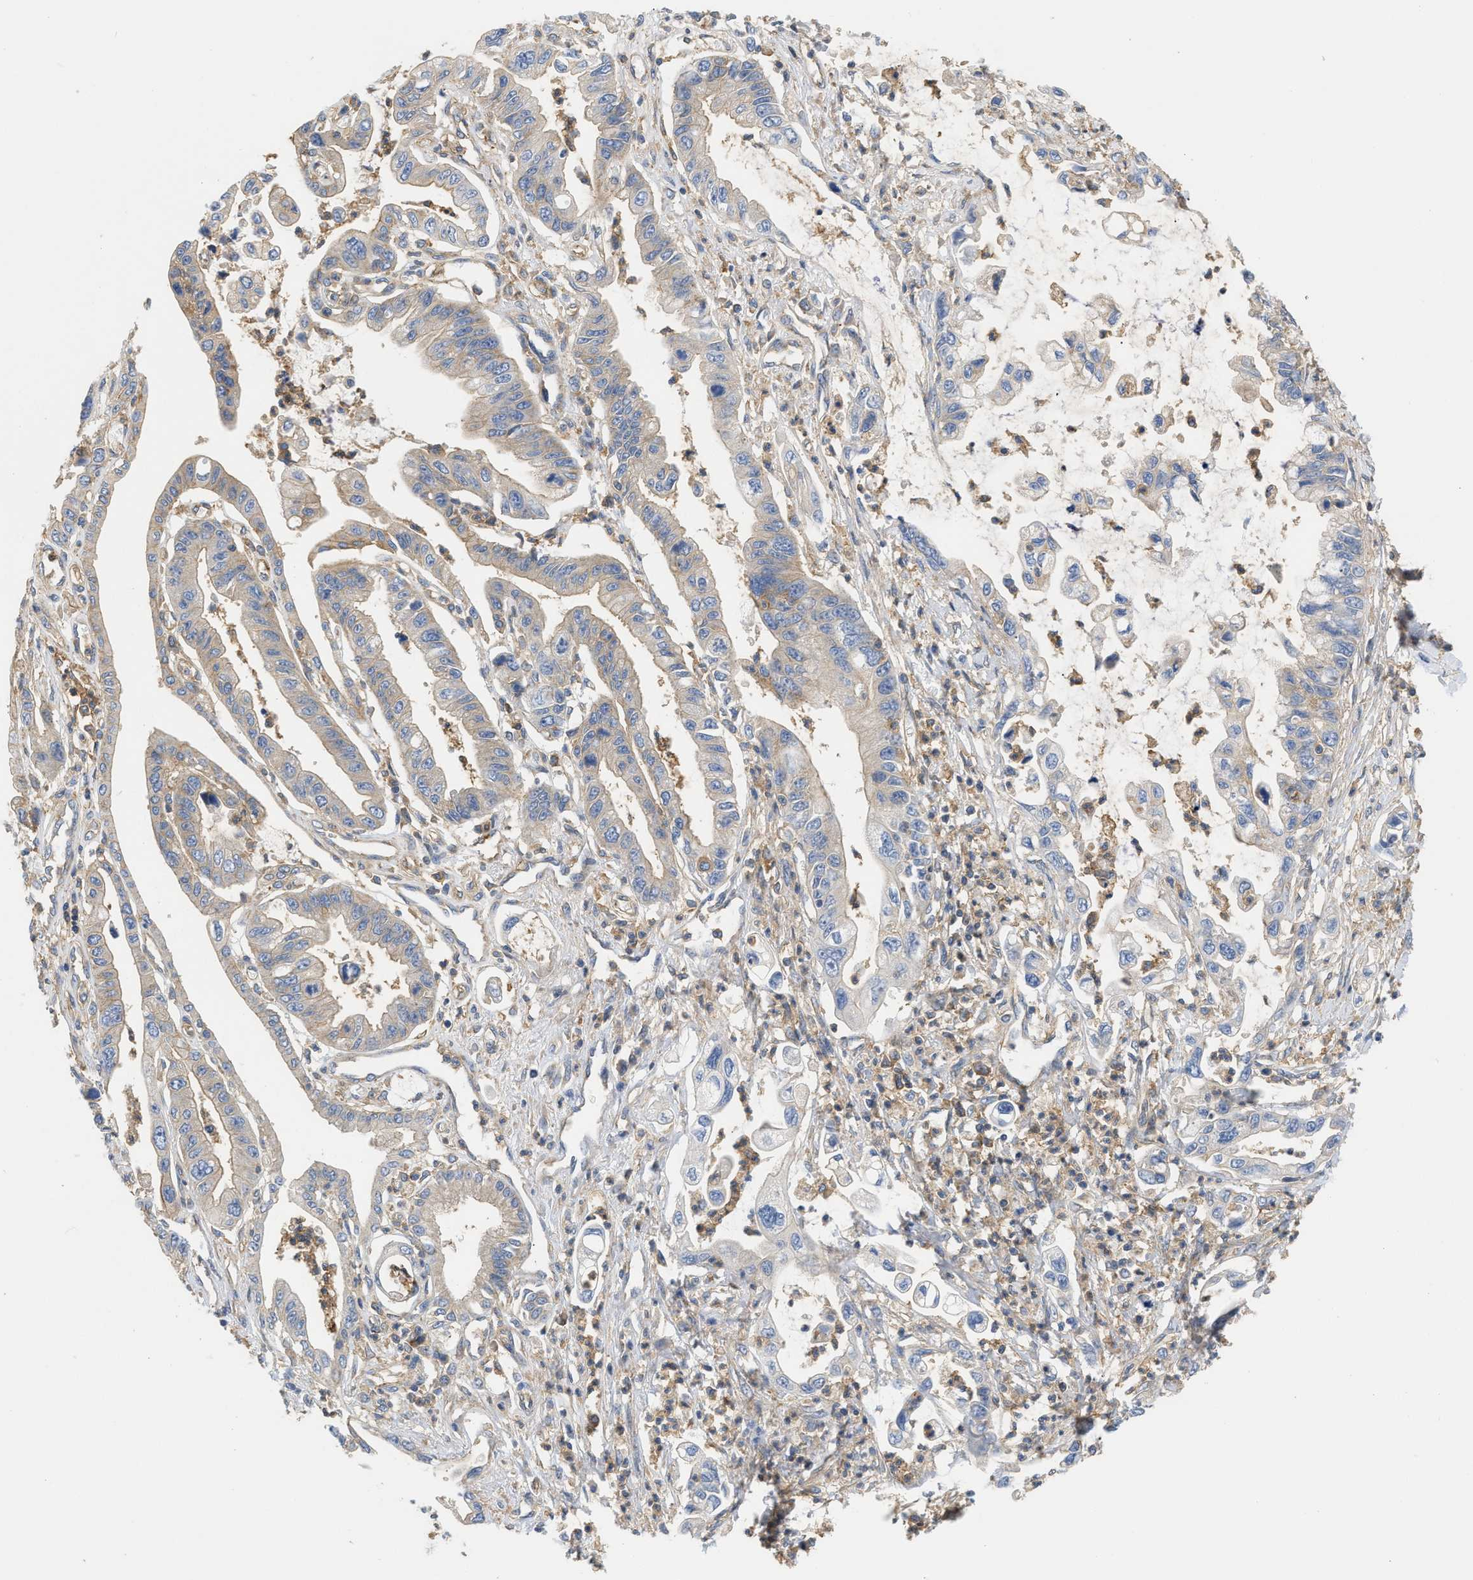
{"staining": {"intensity": "moderate", "quantity": "<25%", "location": "cytoplasmic/membranous"}, "tissue": "pancreatic cancer", "cell_type": "Tumor cells", "image_type": "cancer", "snomed": [{"axis": "morphology", "description": "Adenocarcinoma, NOS"}, {"axis": "topography", "description": "Pancreas"}], "caption": "DAB (3,3'-diaminobenzidine) immunohistochemical staining of pancreatic cancer (adenocarcinoma) displays moderate cytoplasmic/membranous protein positivity in approximately <25% of tumor cells. (brown staining indicates protein expression, while blue staining denotes nuclei).", "gene": "GNB4", "patient": {"sex": "male", "age": 56}}